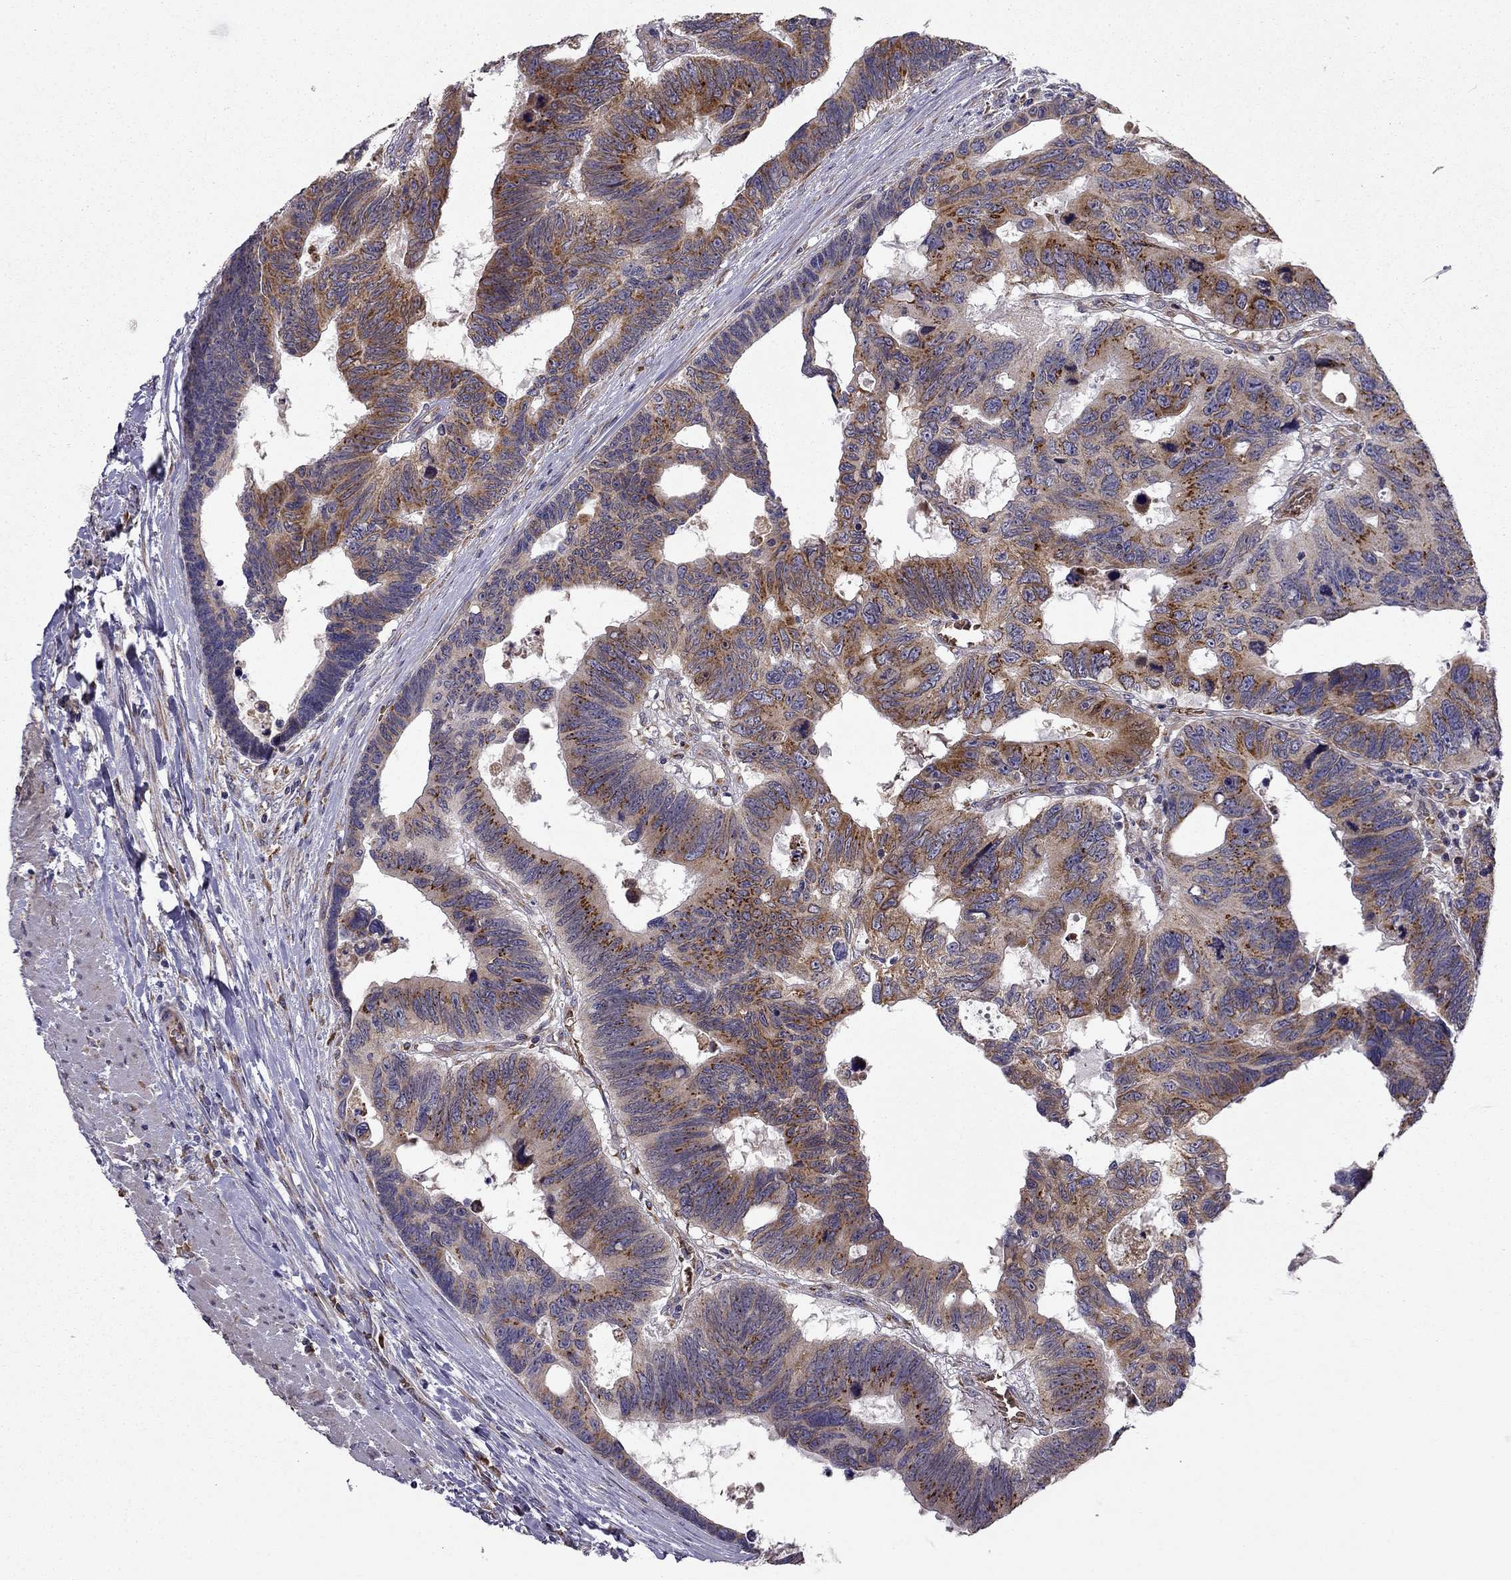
{"staining": {"intensity": "strong", "quantity": "25%-75%", "location": "cytoplasmic/membranous"}, "tissue": "colorectal cancer", "cell_type": "Tumor cells", "image_type": "cancer", "snomed": [{"axis": "morphology", "description": "Adenocarcinoma, NOS"}, {"axis": "topography", "description": "Colon"}], "caption": "Strong cytoplasmic/membranous staining is identified in about 25%-75% of tumor cells in adenocarcinoma (colorectal).", "gene": "B4GALT7", "patient": {"sex": "female", "age": 77}}